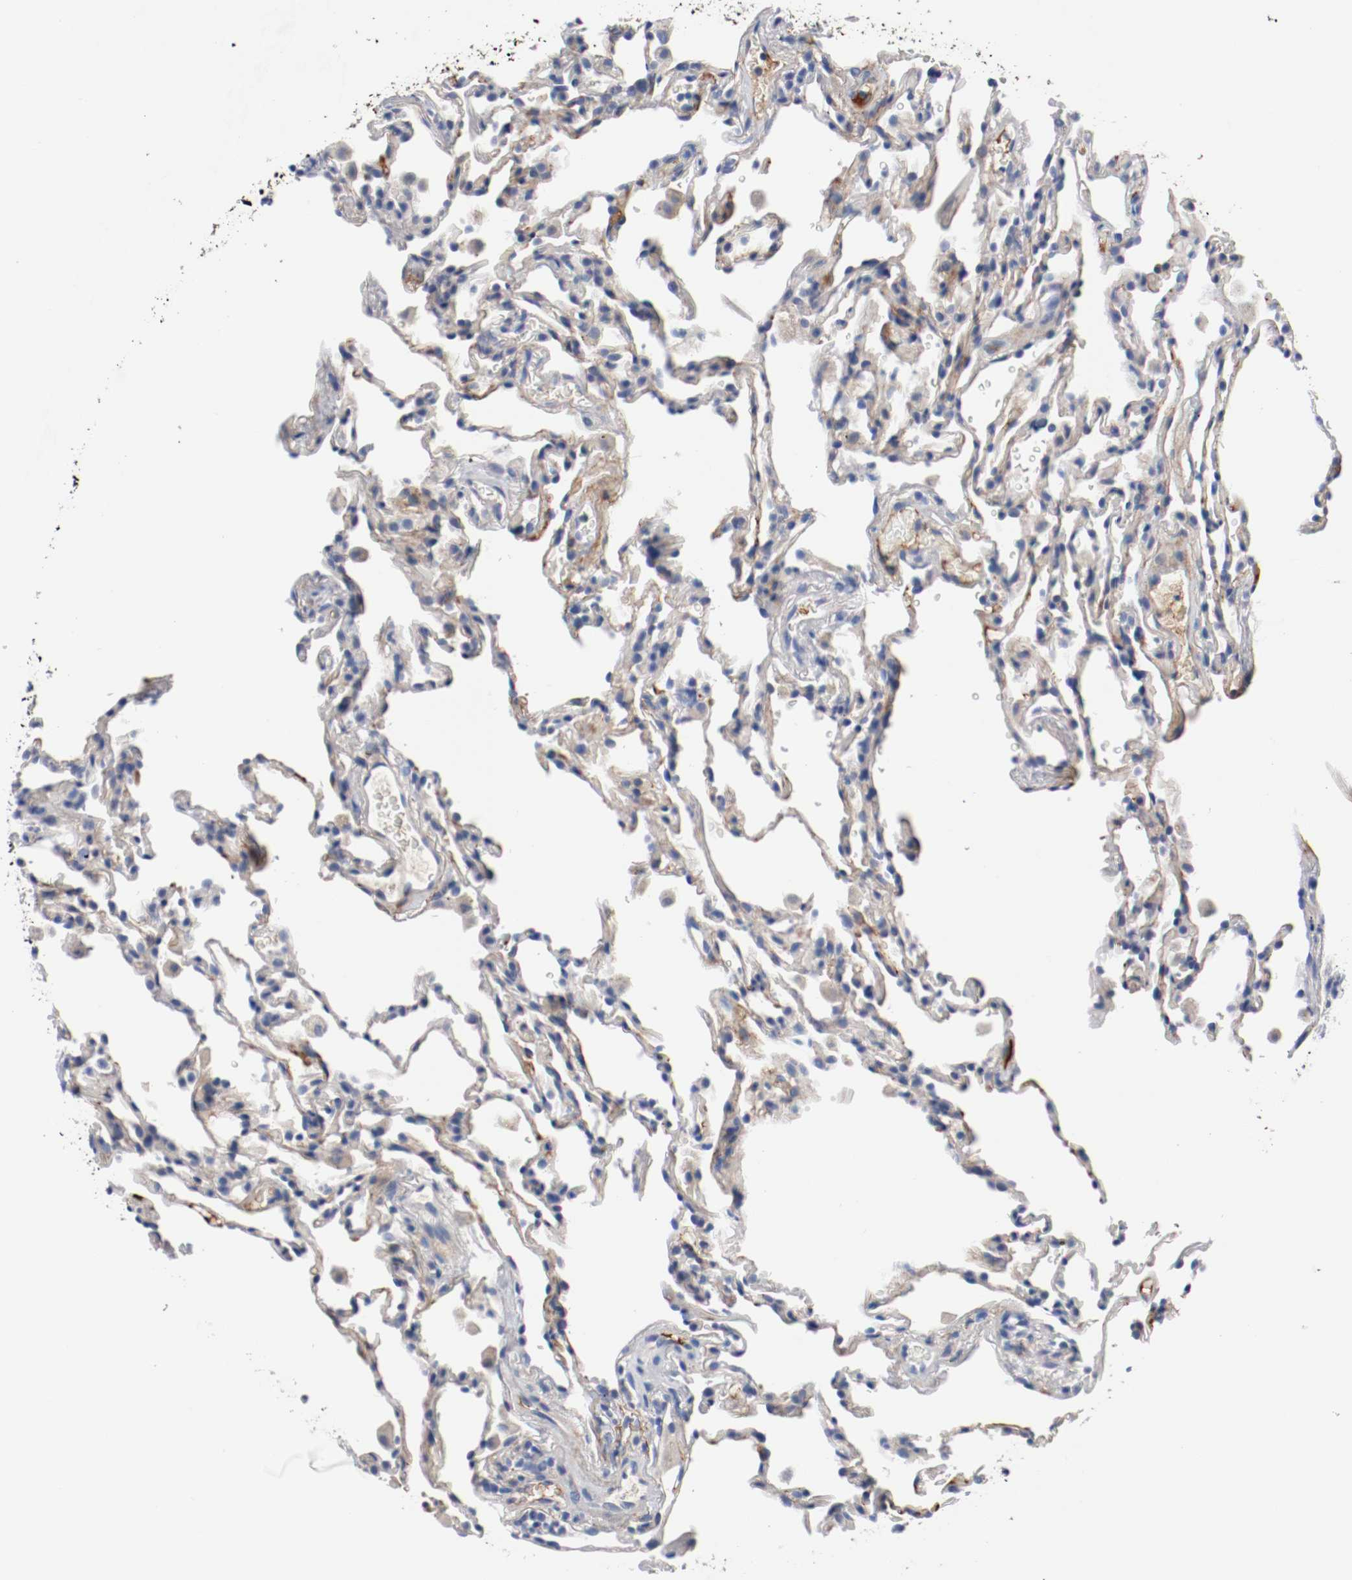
{"staining": {"intensity": "moderate", "quantity": "<25%", "location": "cytoplasmic/membranous"}, "tissue": "lung", "cell_type": "Alveolar cells", "image_type": "normal", "snomed": [{"axis": "morphology", "description": "Normal tissue, NOS"}, {"axis": "morphology", "description": "Soft tissue tumor metastatic"}, {"axis": "topography", "description": "Lung"}], "caption": "About <25% of alveolar cells in normal human lung demonstrate moderate cytoplasmic/membranous protein staining as visualized by brown immunohistochemical staining.", "gene": "TNC", "patient": {"sex": "male", "age": 59}}